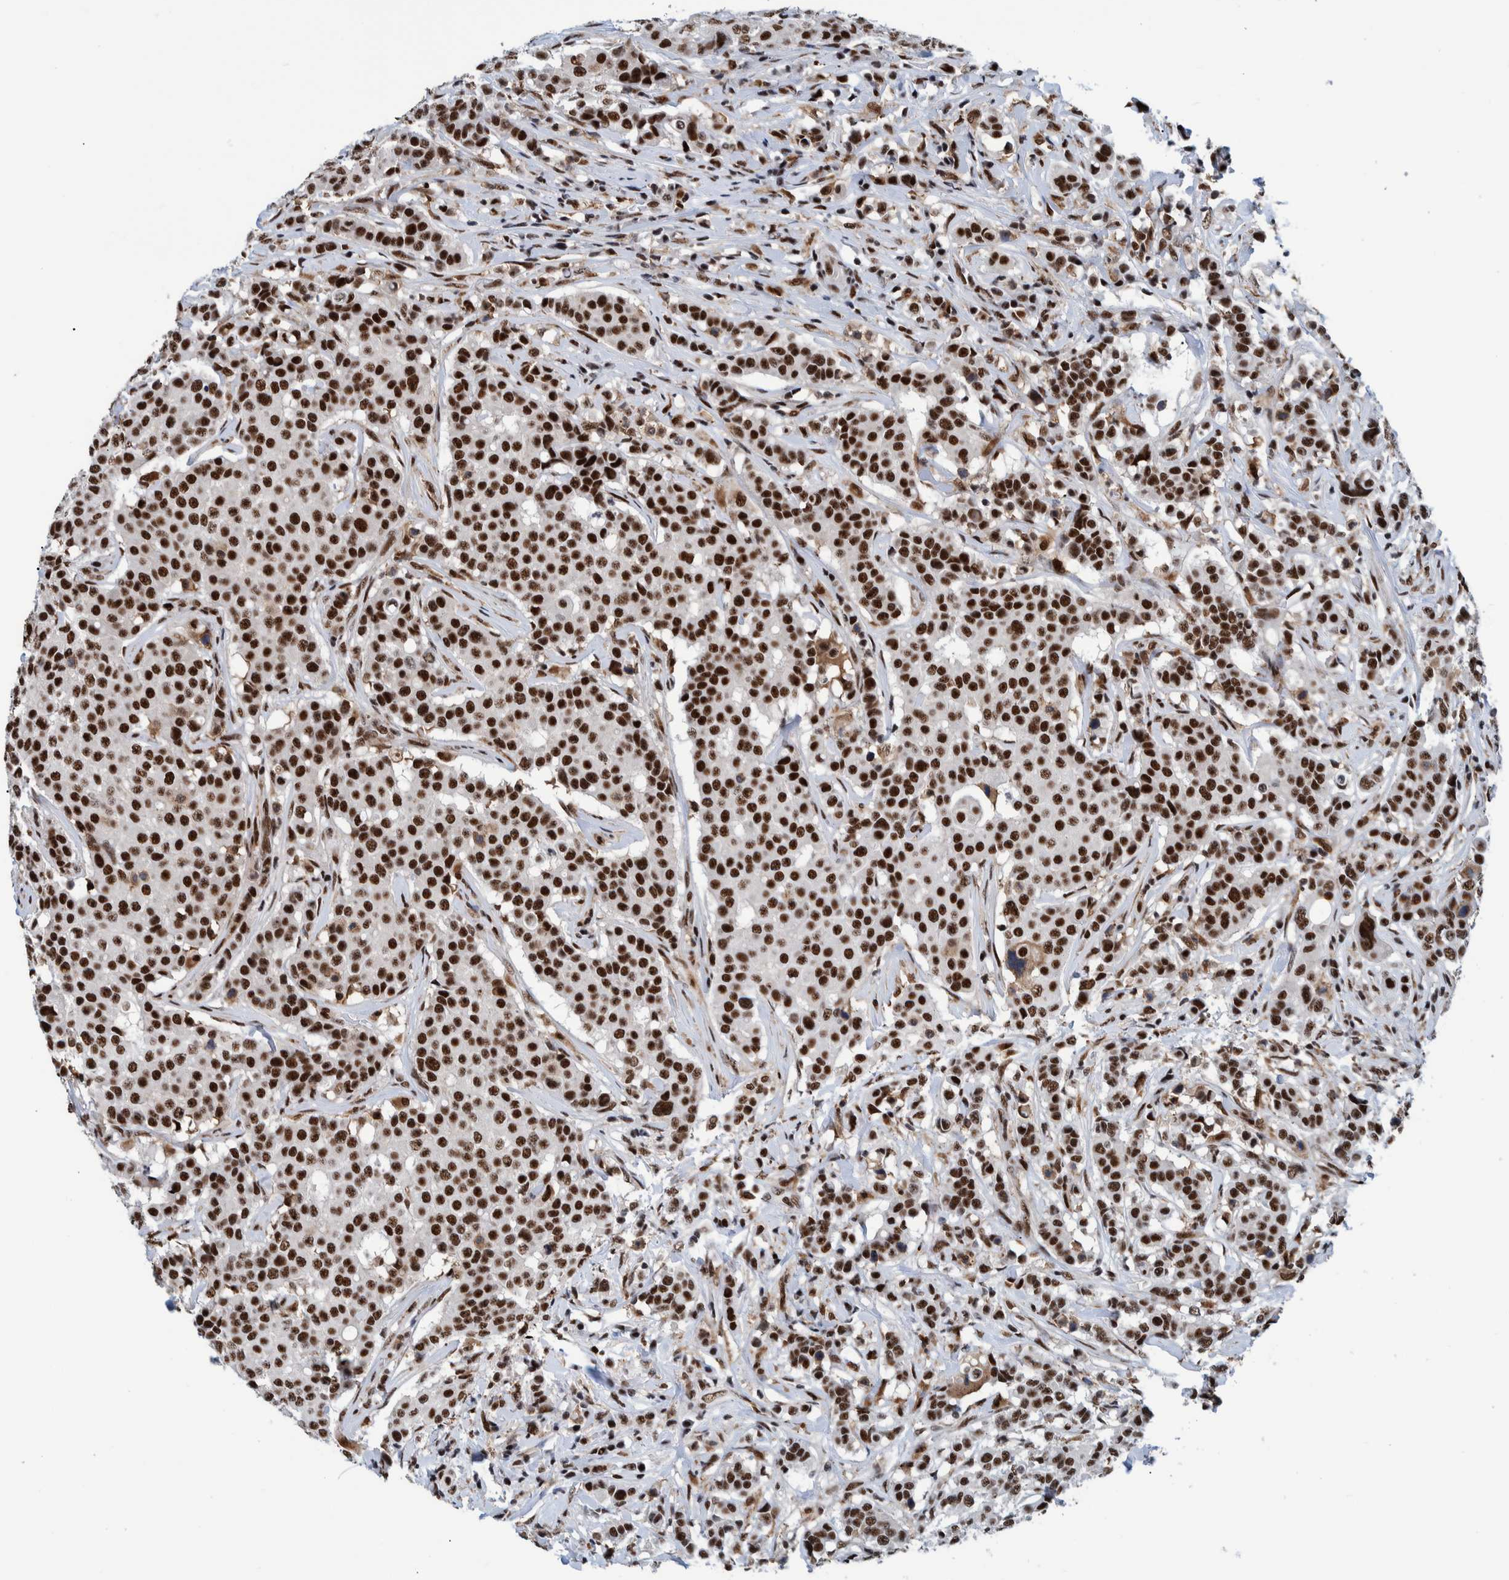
{"staining": {"intensity": "strong", "quantity": ">75%", "location": "nuclear"}, "tissue": "breast cancer", "cell_type": "Tumor cells", "image_type": "cancer", "snomed": [{"axis": "morphology", "description": "Duct carcinoma"}, {"axis": "topography", "description": "Breast"}], "caption": "Brown immunohistochemical staining in breast cancer shows strong nuclear expression in approximately >75% of tumor cells.", "gene": "EFTUD2", "patient": {"sex": "female", "age": 27}}